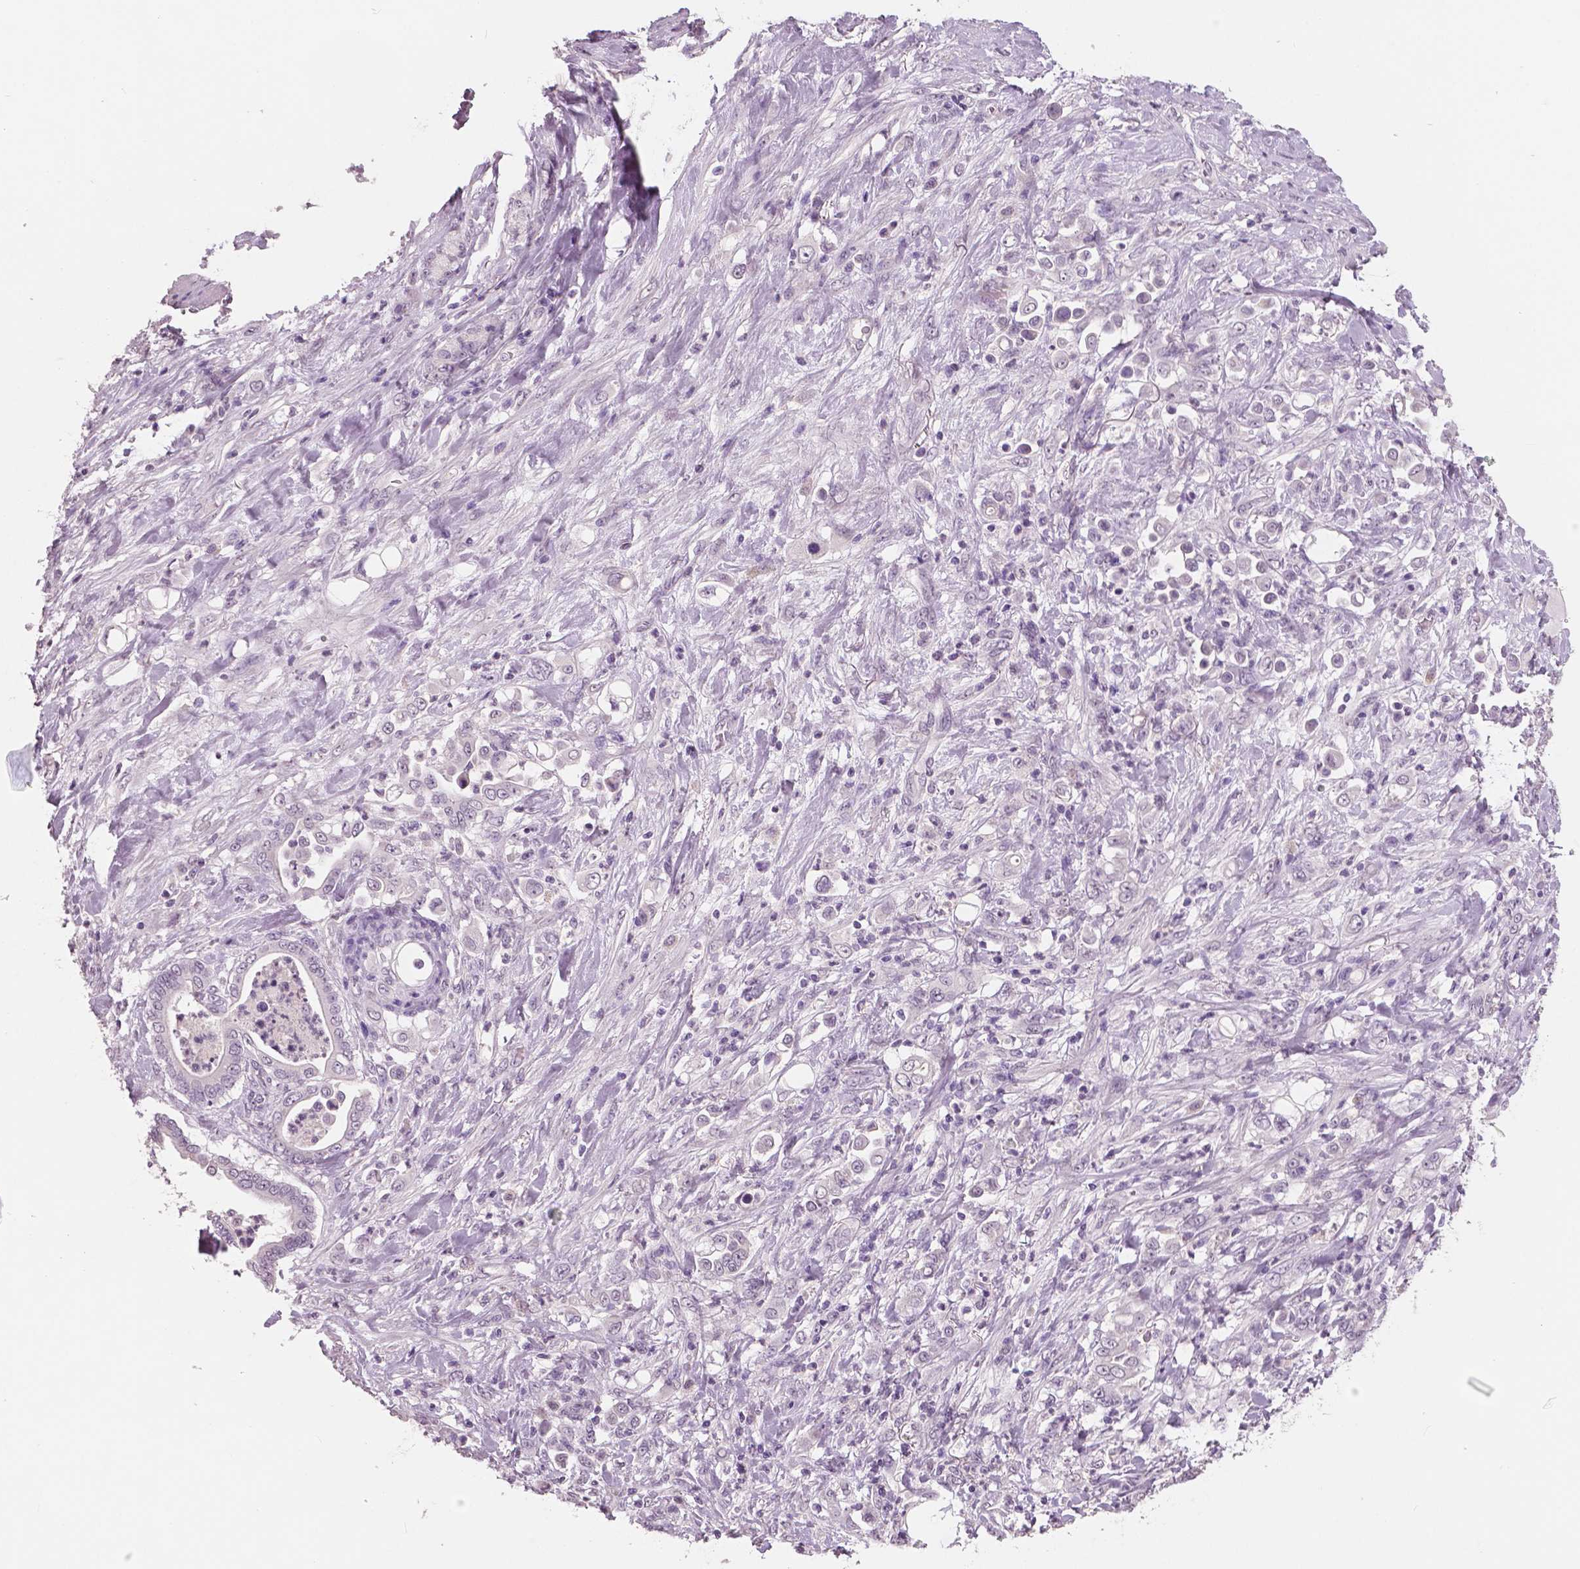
{"staining": {"intensity": "negative", "quantity": "none", "location": "none"}, "tissue": "stomach cancer", "cell_type": "Tumor cells", "image_type": "cancer", "snomed": [{"axis": "morphology", "description": "Adenocarcinoma, NOS"}, {"axis": "topography", "description": "Stomach"}], "caption": "Photomicrograph shows no significant protein positivity in tumor cells of stomach adenocarcinoma.", "gene": "NECAB1", "patient": {"sex": "female", "age": 79}}